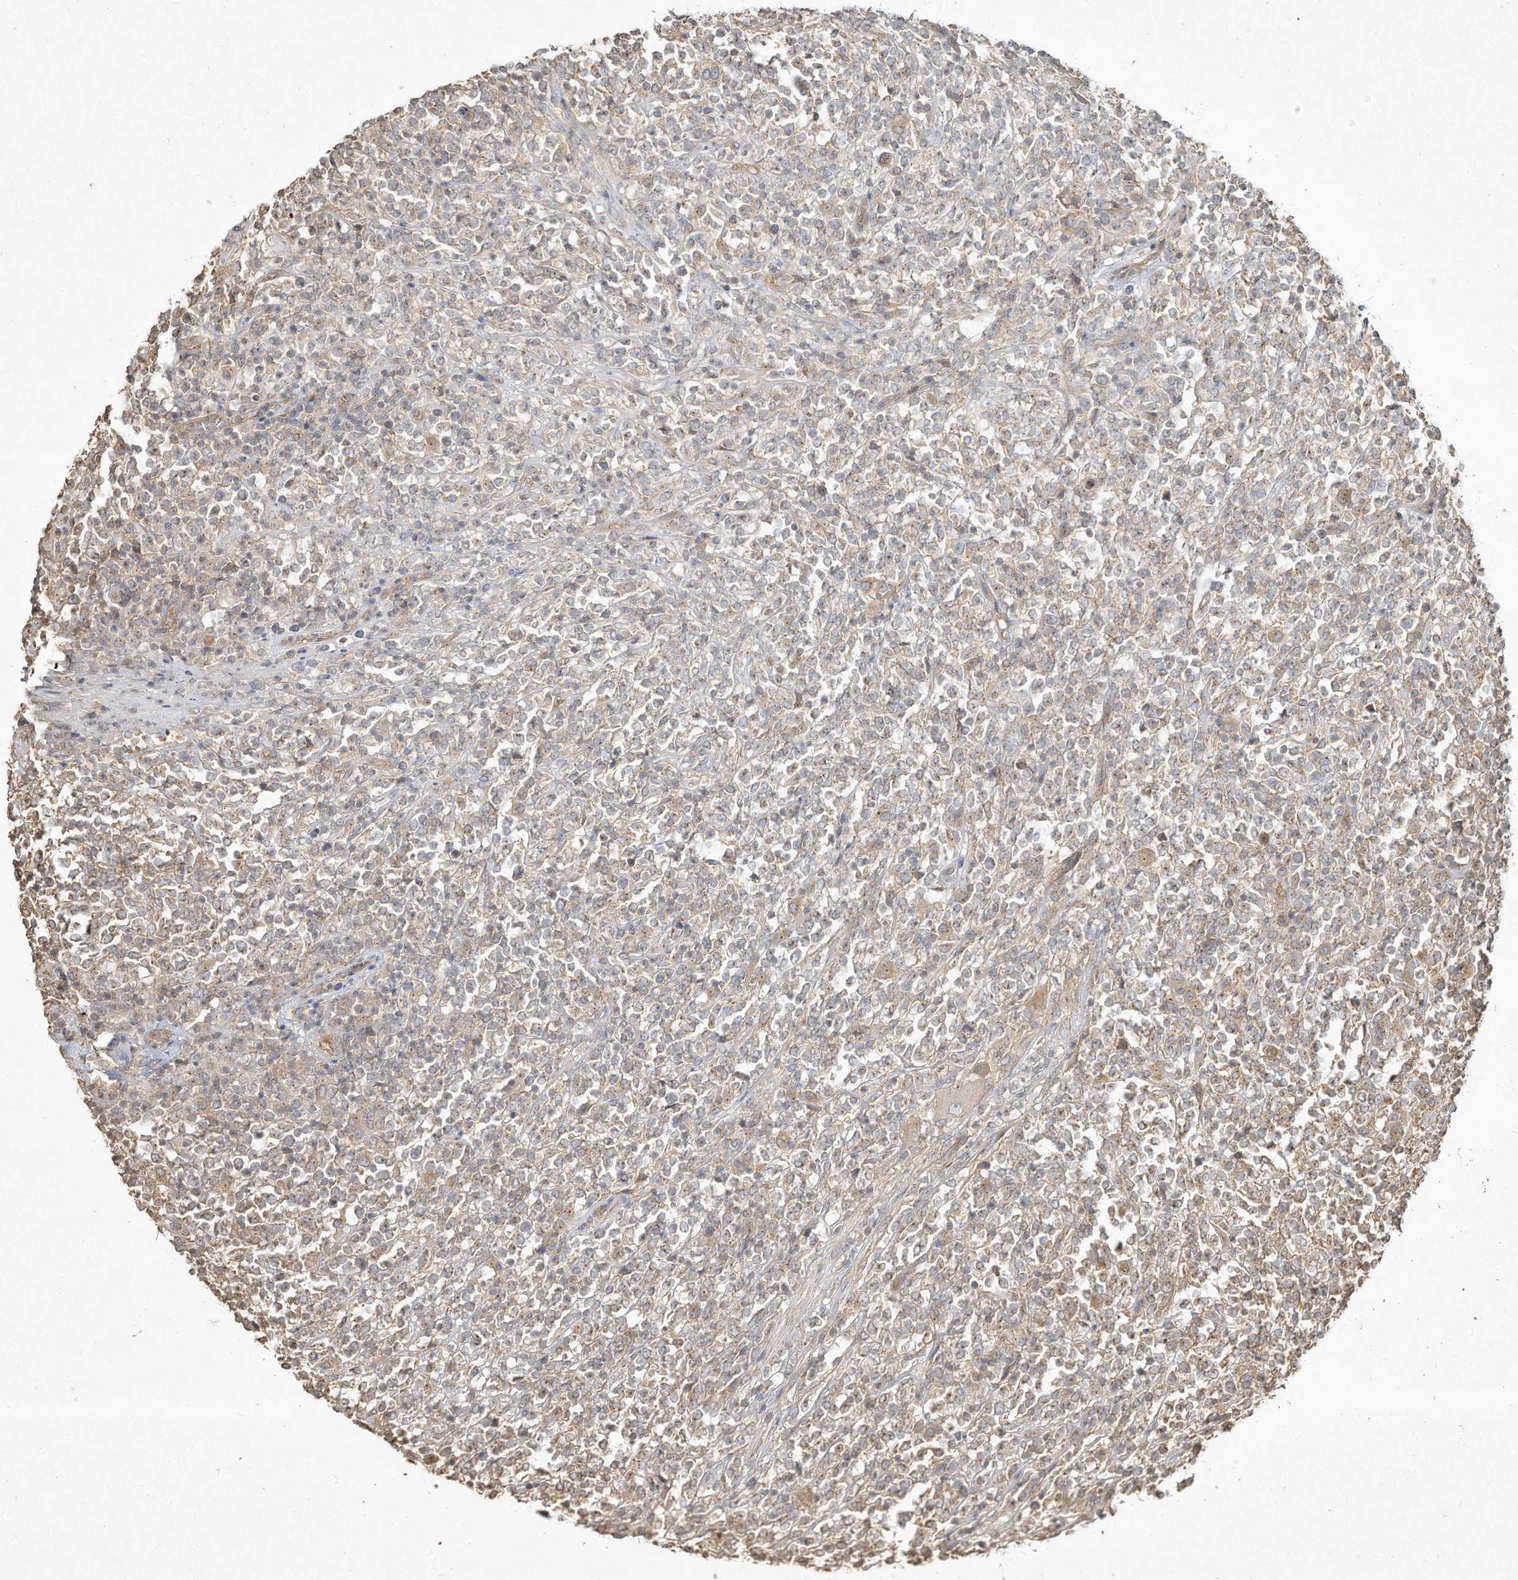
{"staining": {"intensity": "negative", "quantity": "none", "location": "none"}, "tissue": "lymphoma", "cell_type": "Tumor cells", "image_type": "cancer", "snomed": [{"axis": "morphology", "description": "Malignant lymphoma, non-Hodgkin's type, High grade"}, {"axis": "topography", "description": "Soft tissue"}], "caption": "DAB immunohistochemical staining of human lymphoma demonstrates no significant expression in tumor cells.", "gene": "DYNC1I2", "patient": {"sex": "male", "age": 18}}